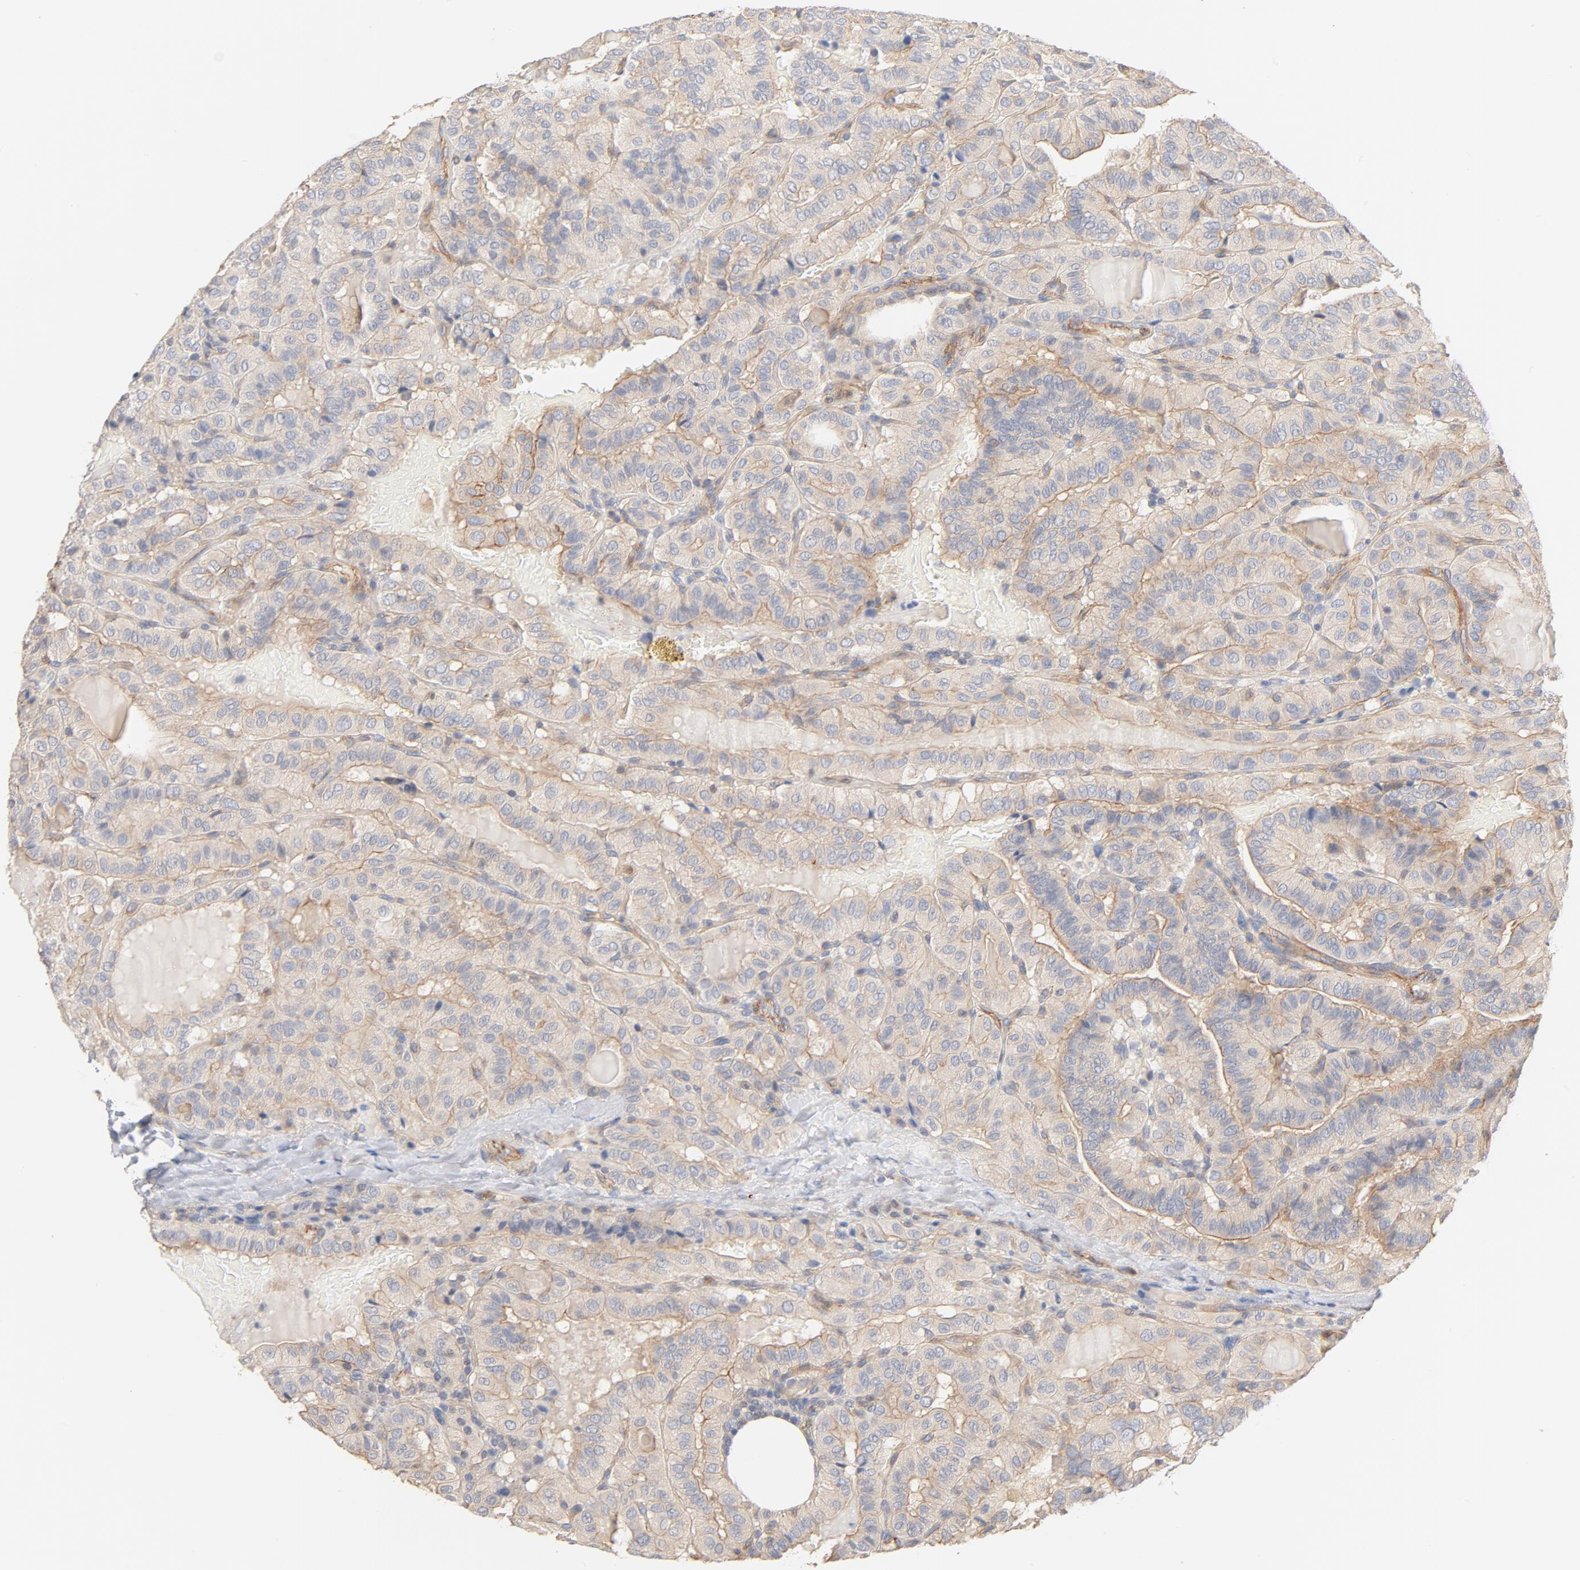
{"staining": {"intensity": "moderate", "quantity": "25%-75%", "location": "cytoplasmic/membranous"}, "tissue": "thyroid cancer", "cell_type": "Tumor cells", "image_type": "cancer", "snomed": [{"axis": "morphology", "description": "Papillary adenocarcinoma, NOS"}, {"axis": "topography", "description": "Thyroid gland"}], "caption": "Immunohistochemistry micrograph of neoplastic tissue: papillary adenocarcinoma (thyroid) stained using immunohistochemistry (IHC) shows medium levels of moderate protein expression localized specifically in the cytoplasmic/membranous of tumor cells, appearing as a cytoplasmic/membranous brown color.", "gene": "STRN3", "patient": {"sex": "male", "age": 77}}